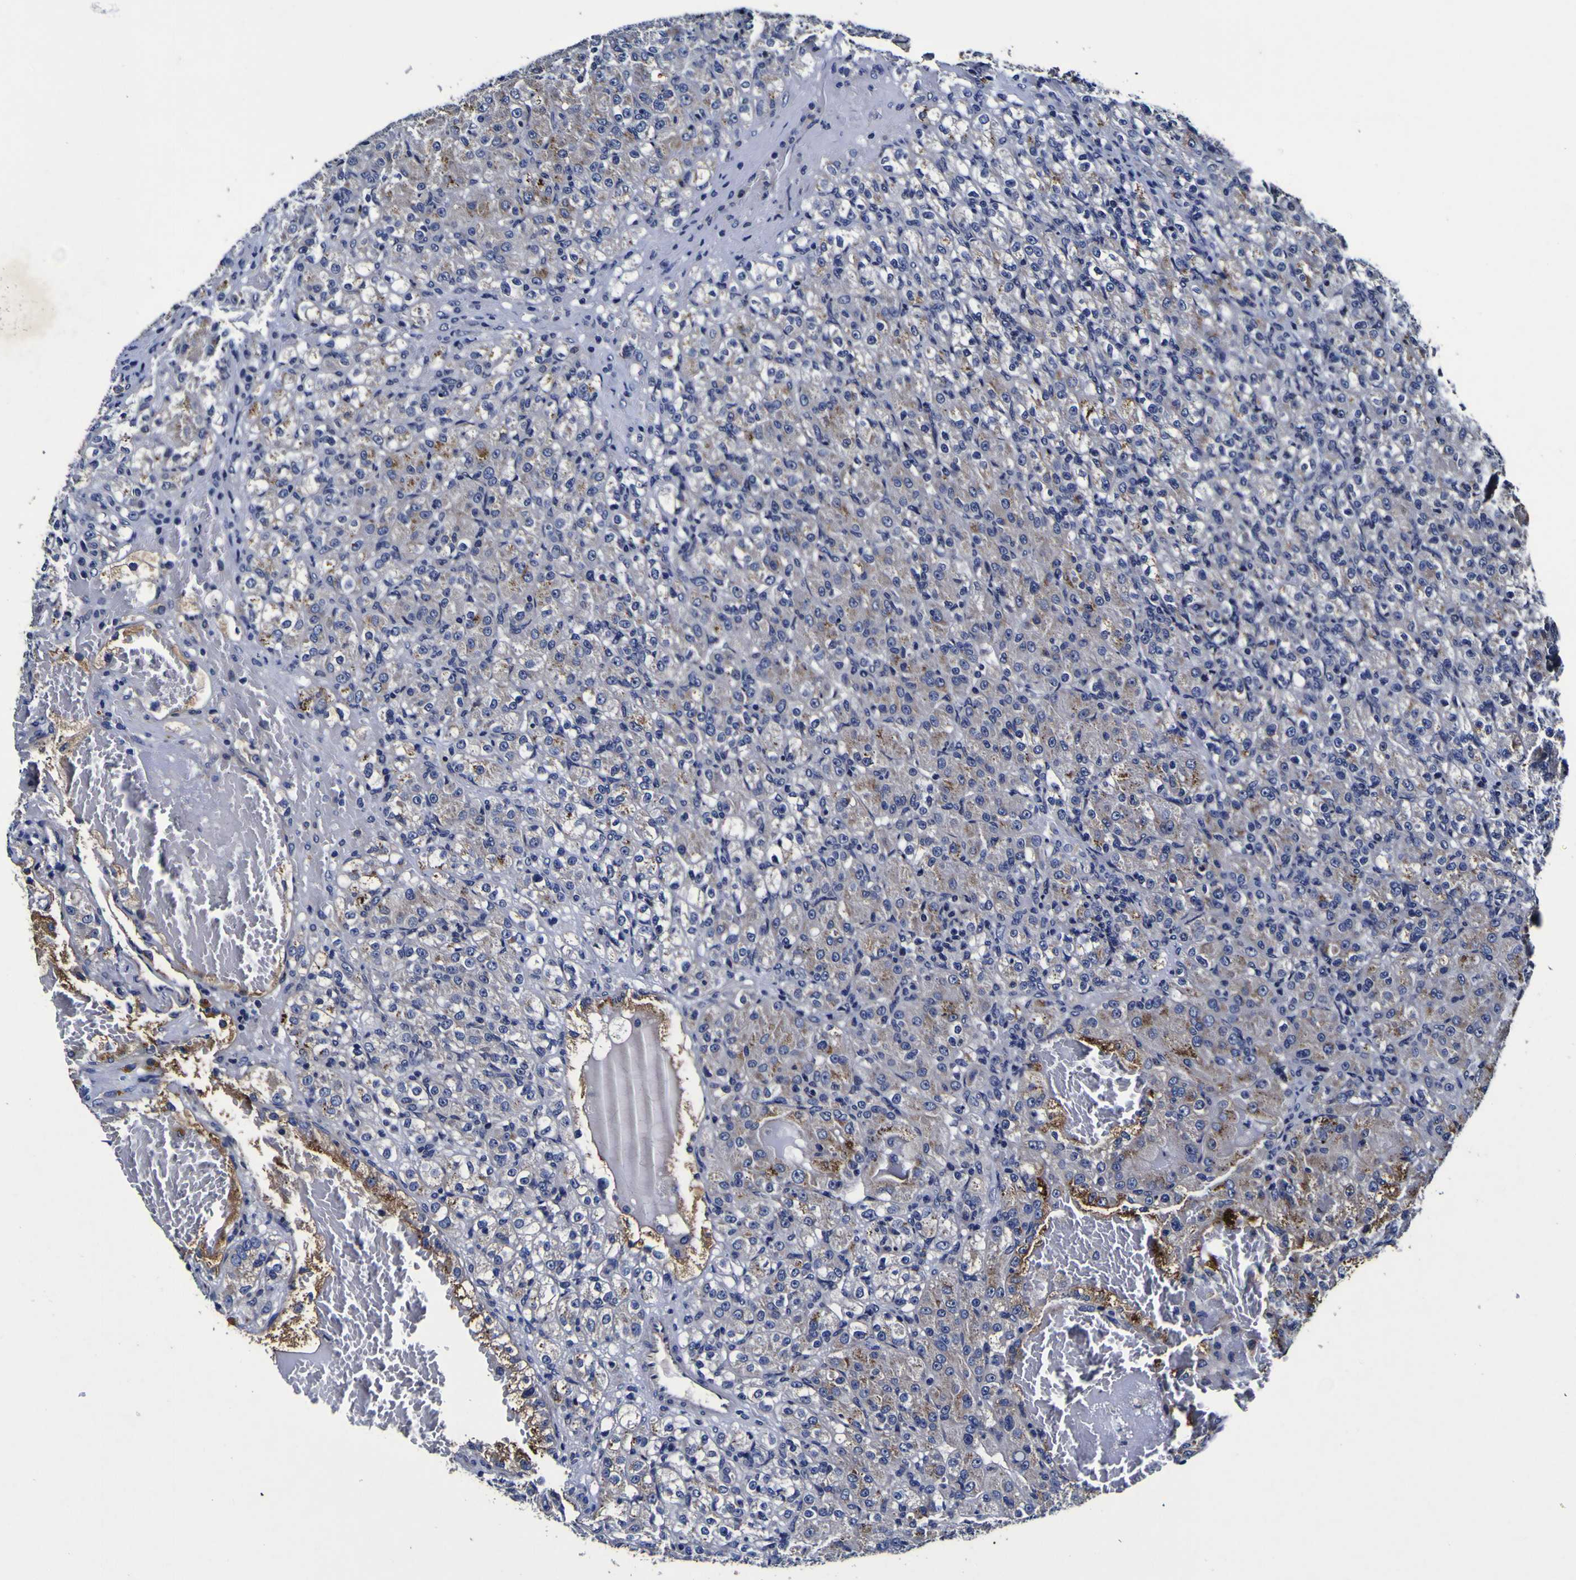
{"staining": {"intensity": "weak", "quantity": "<25%", "location": "cytoplasmic/membranous"}, "tissue": "renal cancer", "cell_type": "Tumor cells", "image_type": "cancer", "snomed": [{"axis": "morphology", "description": "Adenocarcinoma, NOS"}, {"axis": "topography", "description": "Kidney"}], "caption": "DAB immunohistochemical staining of renal cancer (adenocarcinoma) displays no significant expression in tumor cells.", "gene": "PANK4", "patient": {"sex": "male", "age": 61}}